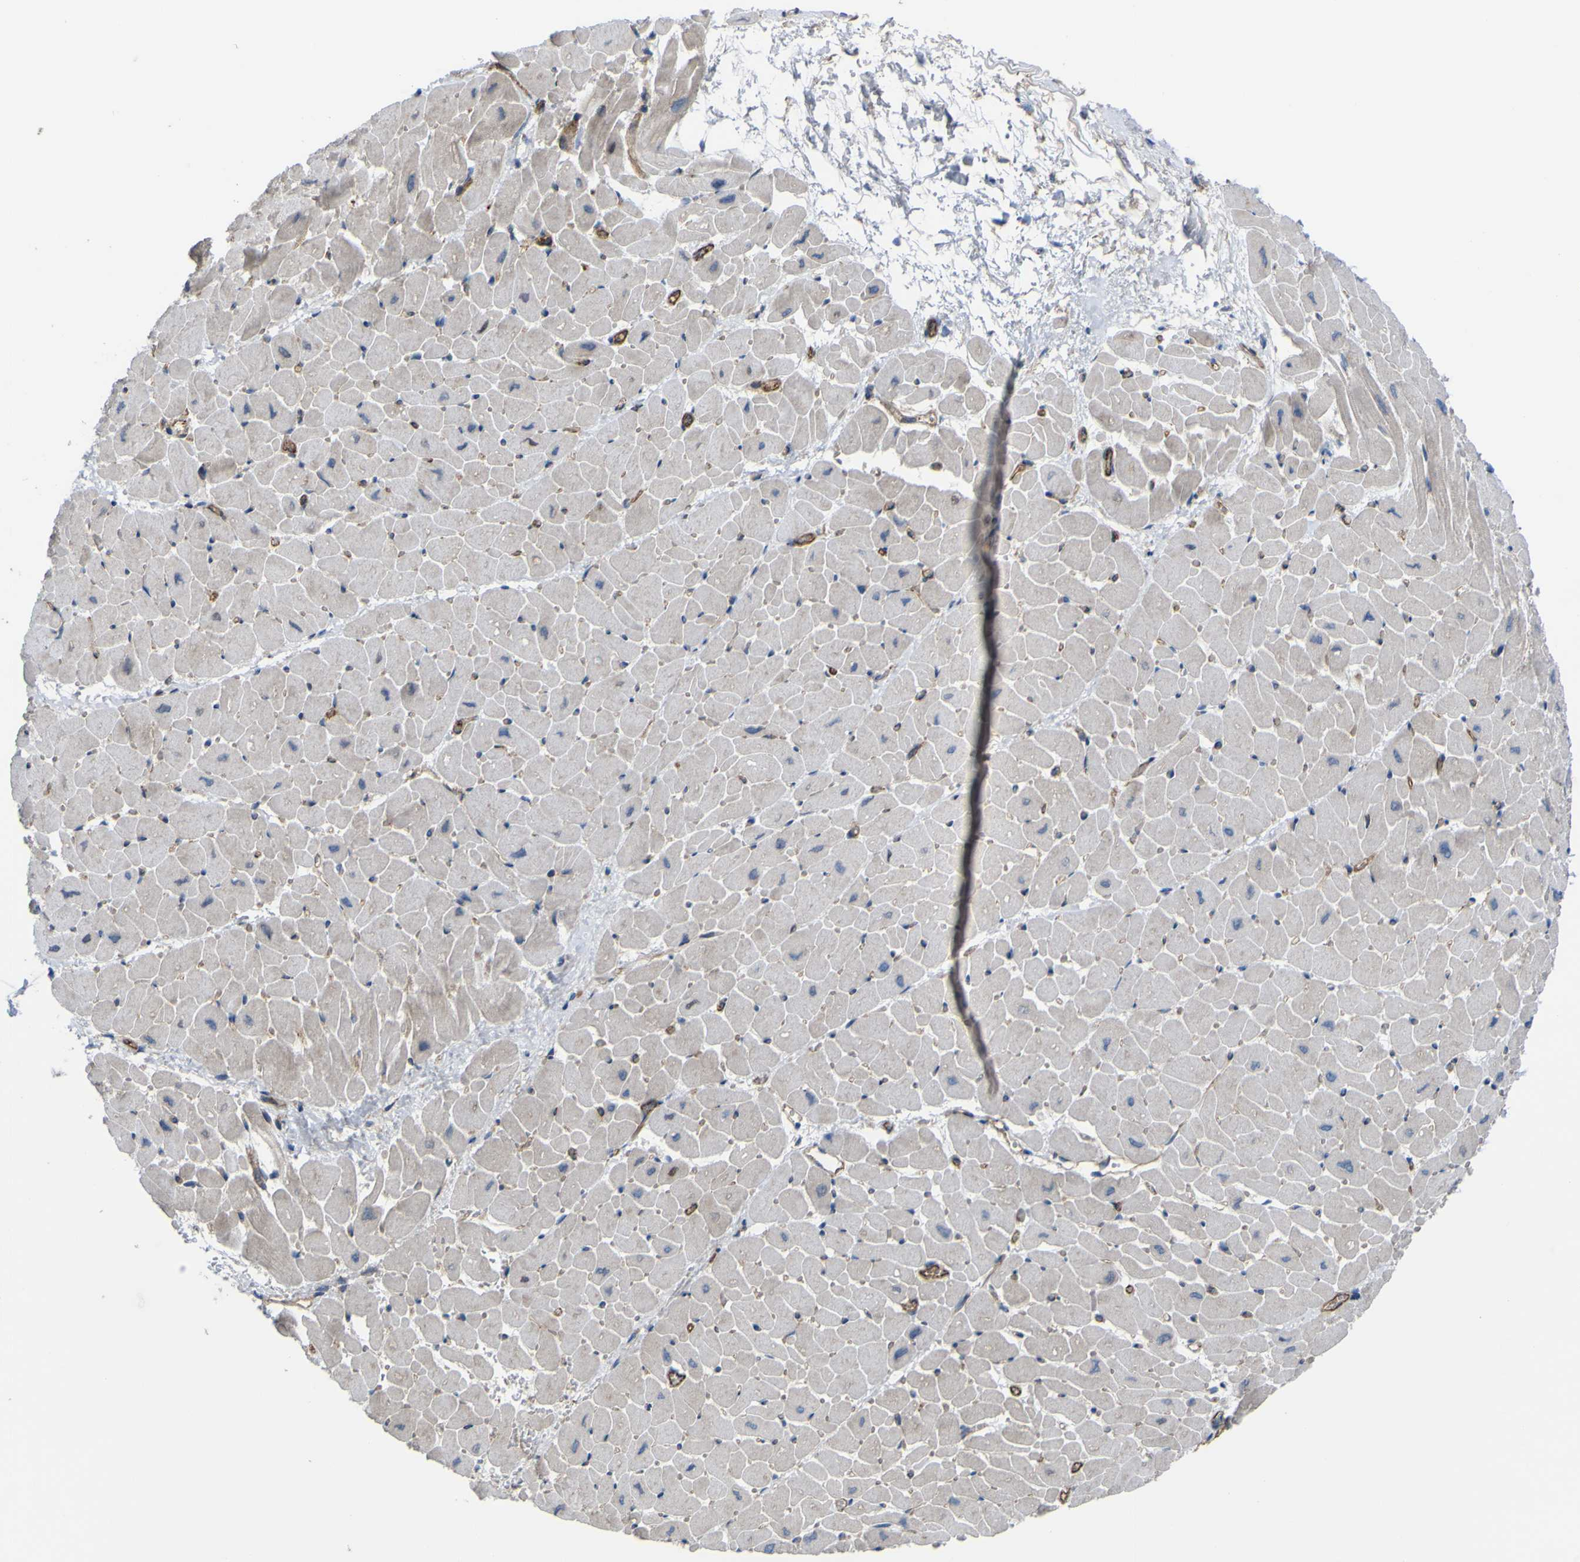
{"staining": {"intensity": "weak", "quantity": "<25%", "location": "cytoplasmic/membranous"}, "tissue": "heart muscle", "cell_type": "Cardiomyocytes", "image_type": "normal", "snomed": [{"axis": "morphology", "description": "Normal tissue, NOS"}, {"axis": "topography", "description": "Heart"}], "caption": "IHC of unremarkable heart muscle displays no staining in cardiomyocytes.", "gene": "FBXO30", "patient": {"sex": "male", "age": 45}}